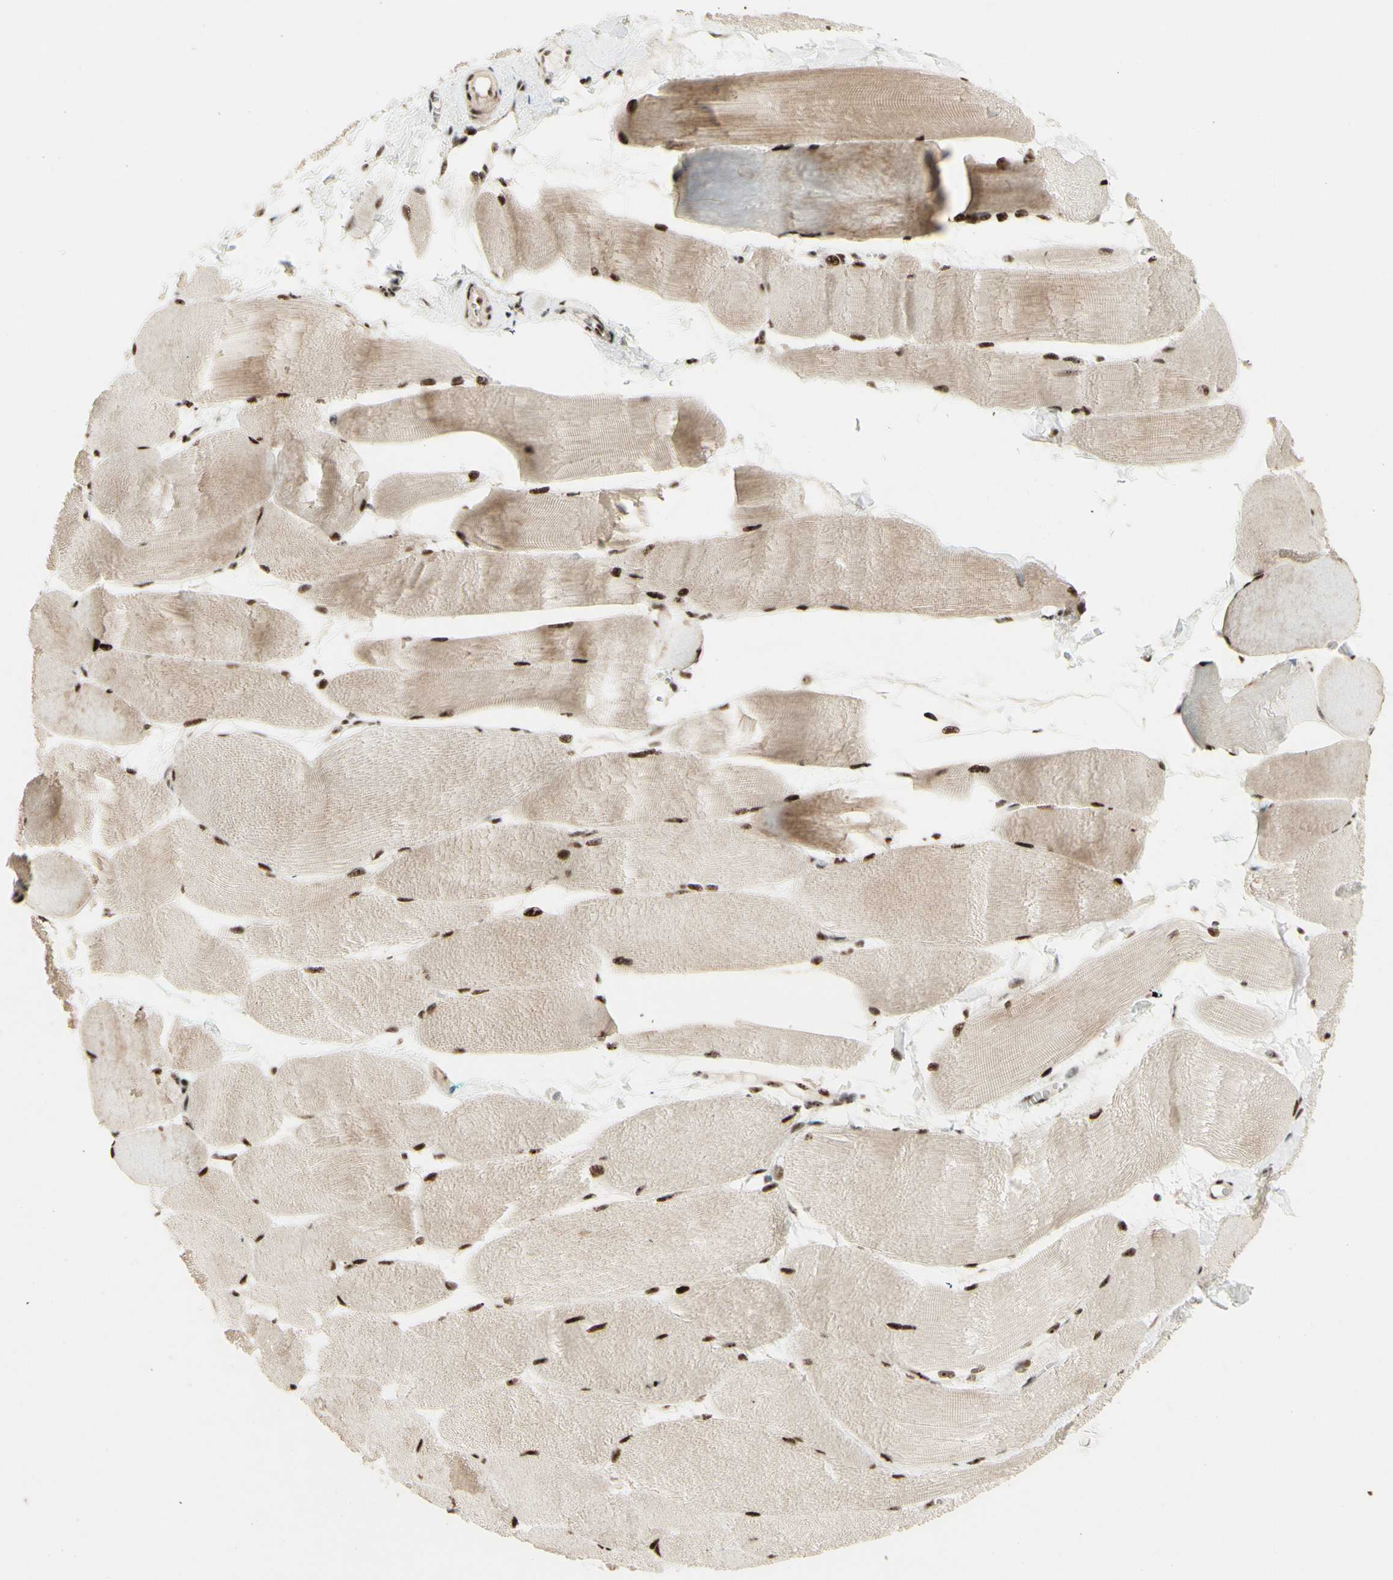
{"staining": {"intensity": "moderate", "quantity": ">75%", "location": "cytoplasmic/membranous,nuclear"}, "tissue": "skeletal muscle", "cell_type": "Myocytes", "image_type": "normal", "snomed": [{"axis": "morphology", "description": "Normal tissue, NOS"}, {"axis": "morphology", "description": "Squamous cell carcinoma, NOS"}, {"axis": "topography", "description": "Skeletal muscle"}], "caption": "Immunohistochemistry of benign human skeletal muscle demonstrates medium levels of moderate cytoplasmic/membranous,nuclear expression in approximately >75% of myocytes.", "gene": "DHX9", "patient": {"sex": "male", "age": 51}}